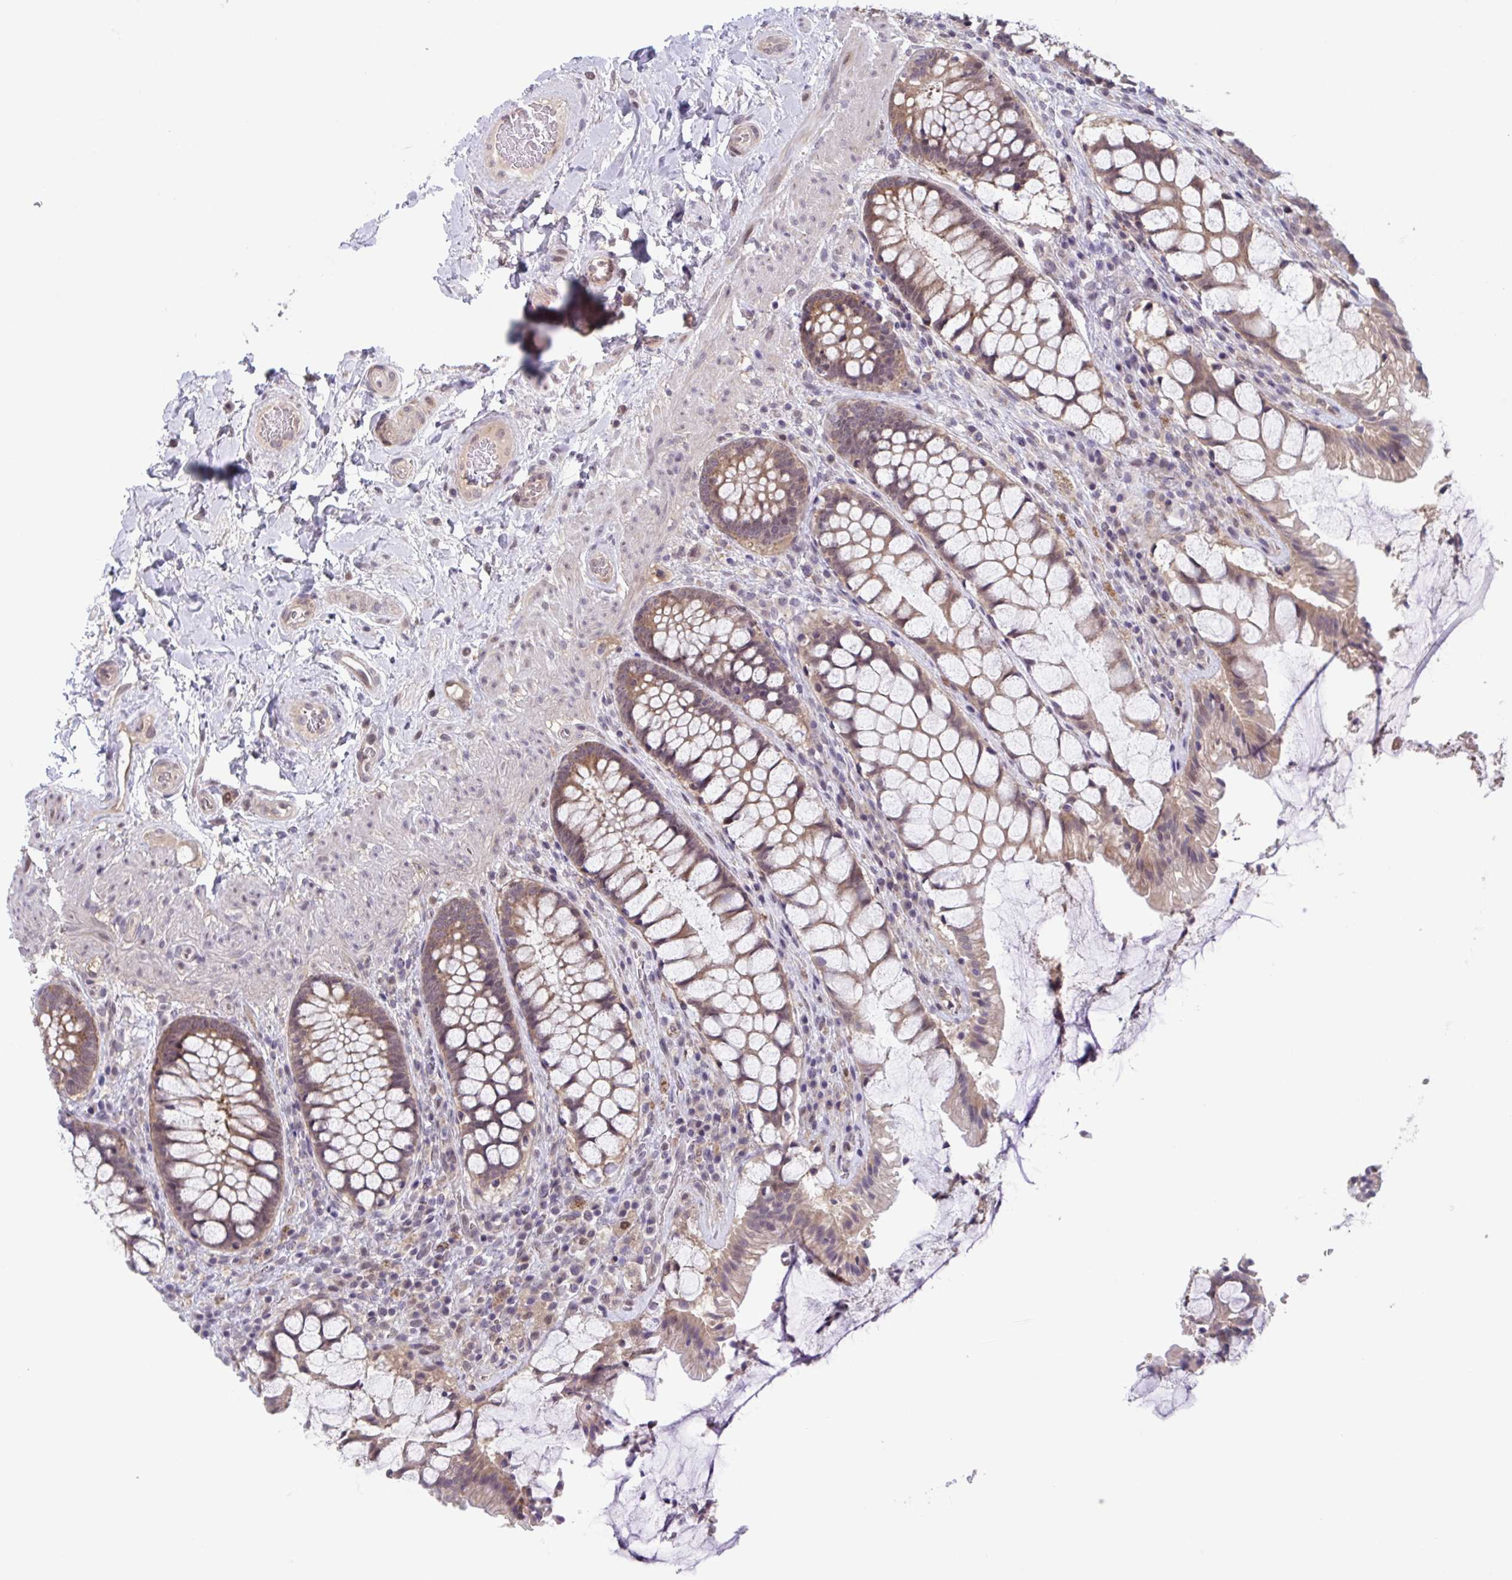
{"staining": {"intensity": "moderate", "quantity": ">75%", "location": "cytoplasmic/membranous,nuclear"}, "tissue": "rectum", "cell_type": "Glandular cells", "image_type": "normal", "snomed": [{"axis": "morphology", "description": "Normal tissue, NOS"}, {"axis": "topography", "description": "Rectum"}], "caption": "A brown stain highlights moderate cytoplasmic/membranous,nuclear staining of a protein in glandular cells of benign rectum.", "gene": "RIOK1", "patient": {"sex": "female", "age": 58}}